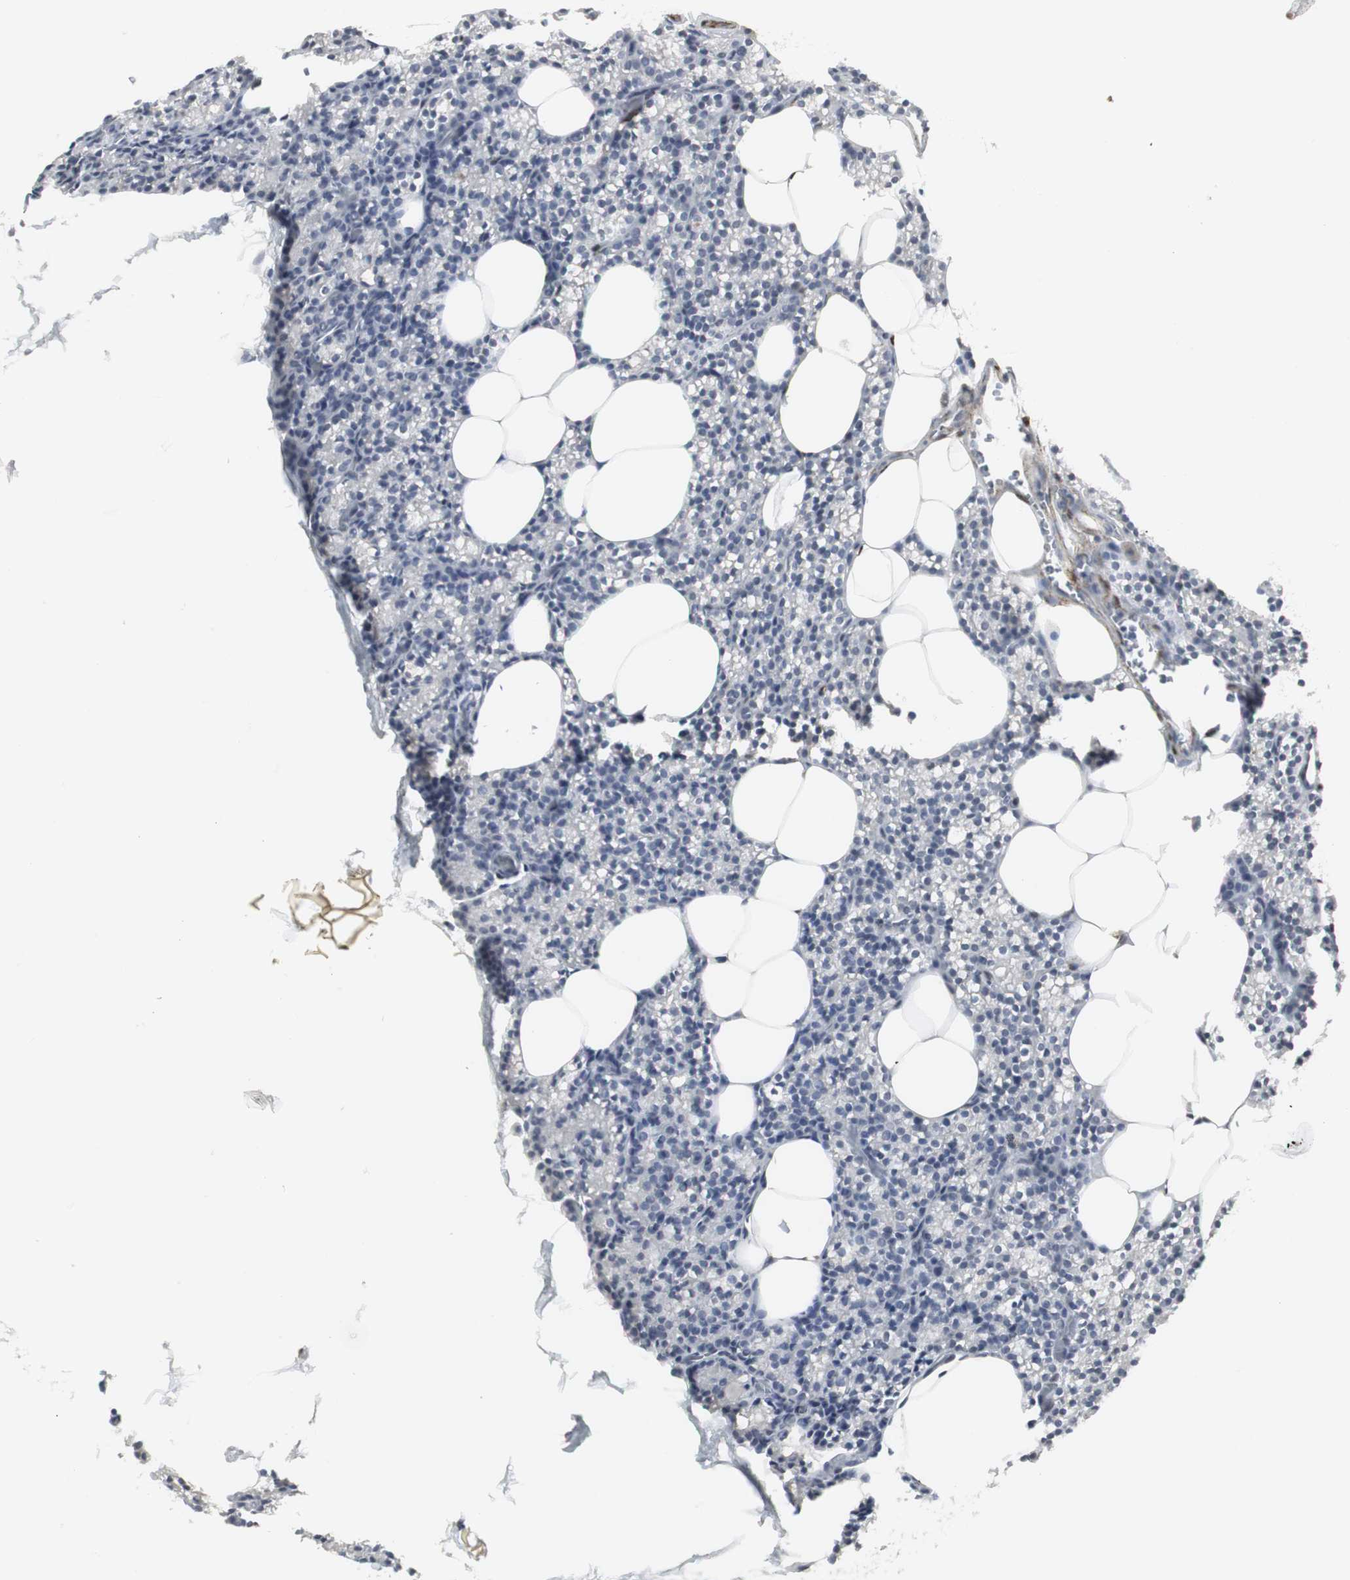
{"staining": {"intensity": "negative", "quantity": "none", "location": "none"}, "tissue": "parathyroid gland", "cell_type": "Glandular cells", "image_type": "normal", "snomed": [{"axis": "morphology", "description": "Normal tissue, NOS"}, {"axis": "topography", "description": "Parathyroid gland"}], "caption": "High power microscopy photomicrograph of an IHC histopathology image of unremarkable parathyroid gland, revealing no significant positivity in glandular cells.", "gene": "PPP1R14A", "patient": {"sex": "female", "age": 60}}